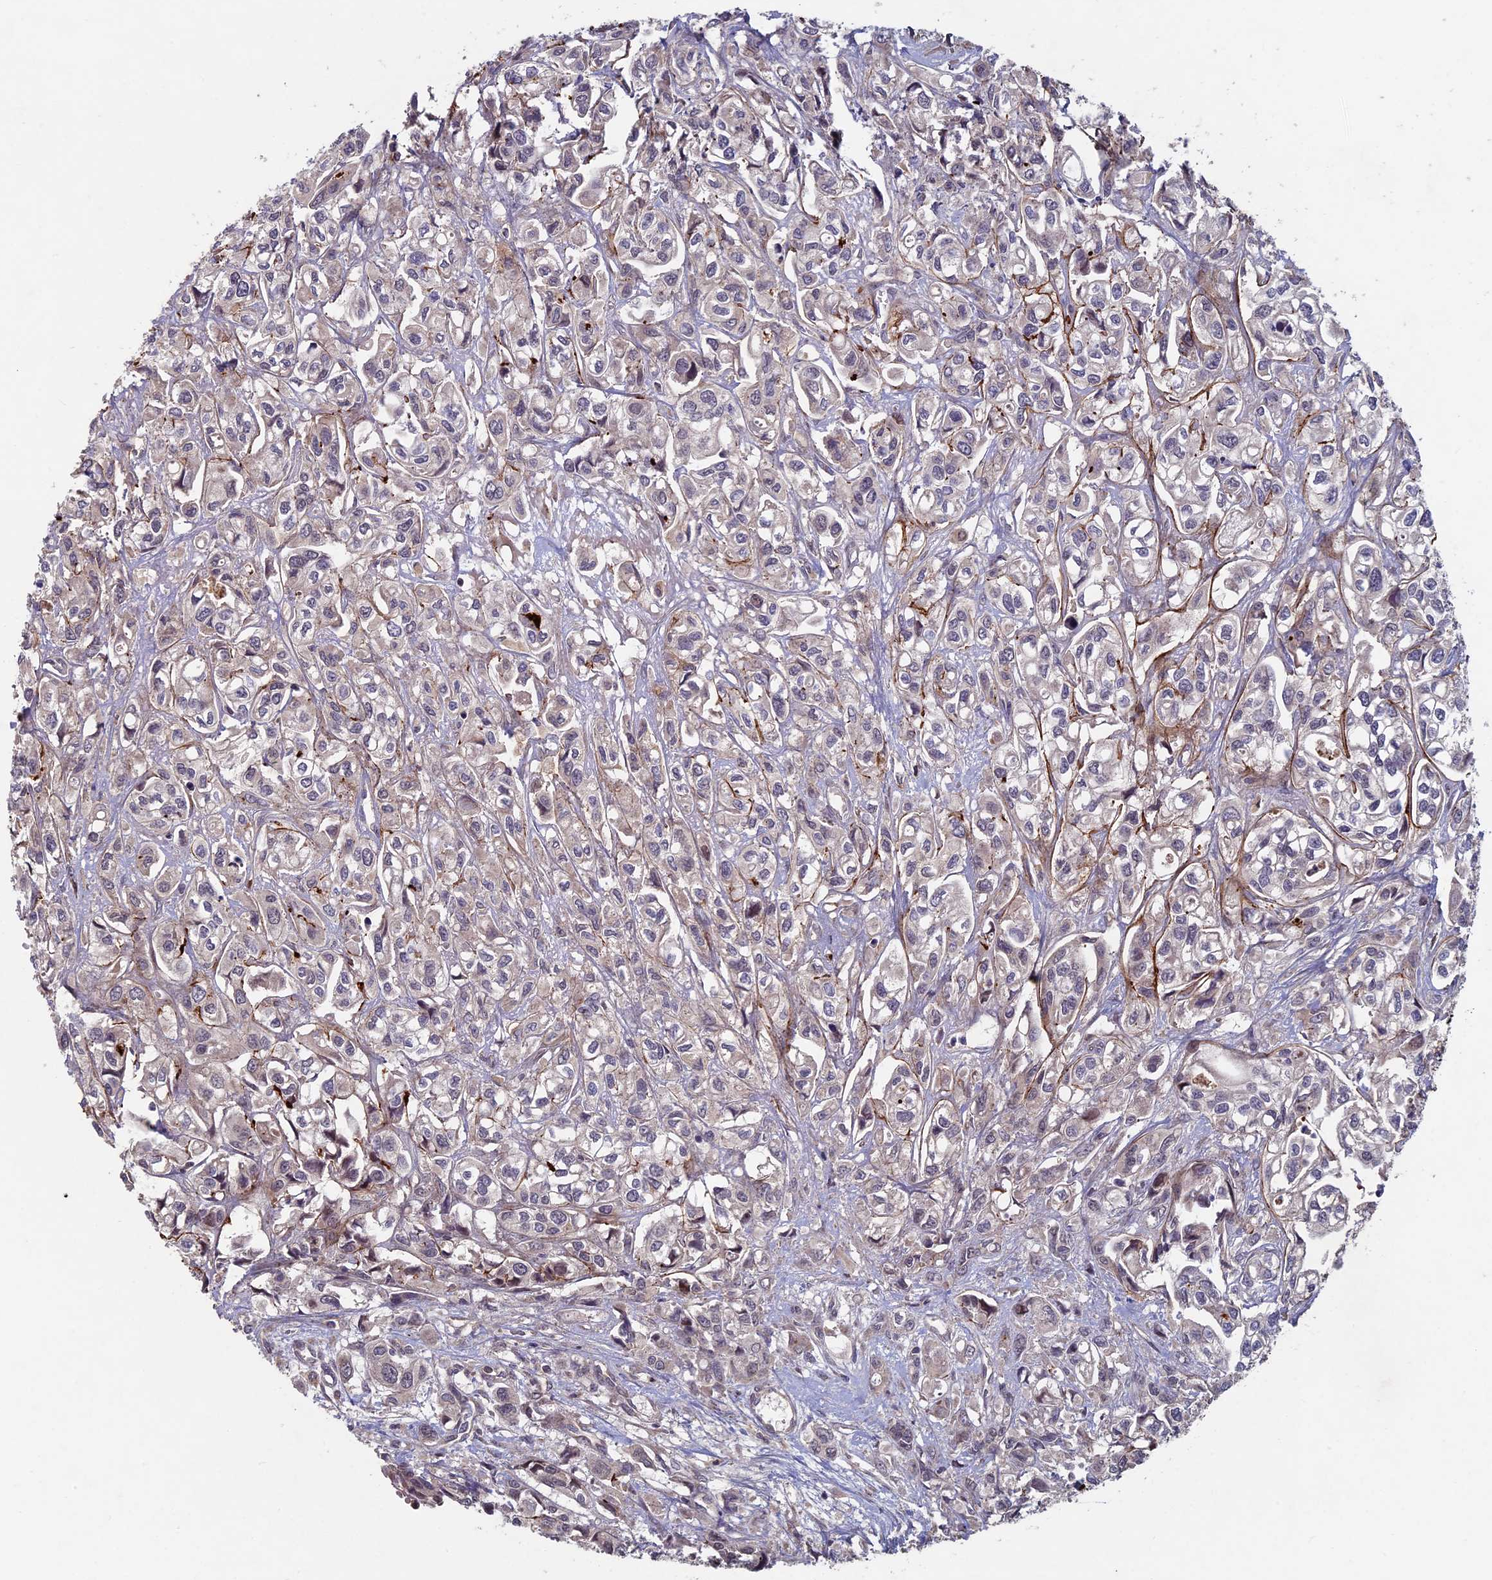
{"staining": {"intensity": "negative", "quantity": "none", "location": "none"}, "tissue": "urothelial cancer", "cell_type": "Tumor cells", "image_type": "cancer", "snomed": [{"axis": "morphology", "description": "Urothelial carcinoma, High grade"}, {"axis": "topography", "description": "Urinary bladder"}], "caption": "DAB (3,3'-diaminobenzidine) immunohistochemical staining of urothelial cancer reveals no significant expression in tumor cells.", "gene": "RCCD1", "patient": {"sex": "male", "age": 67}}